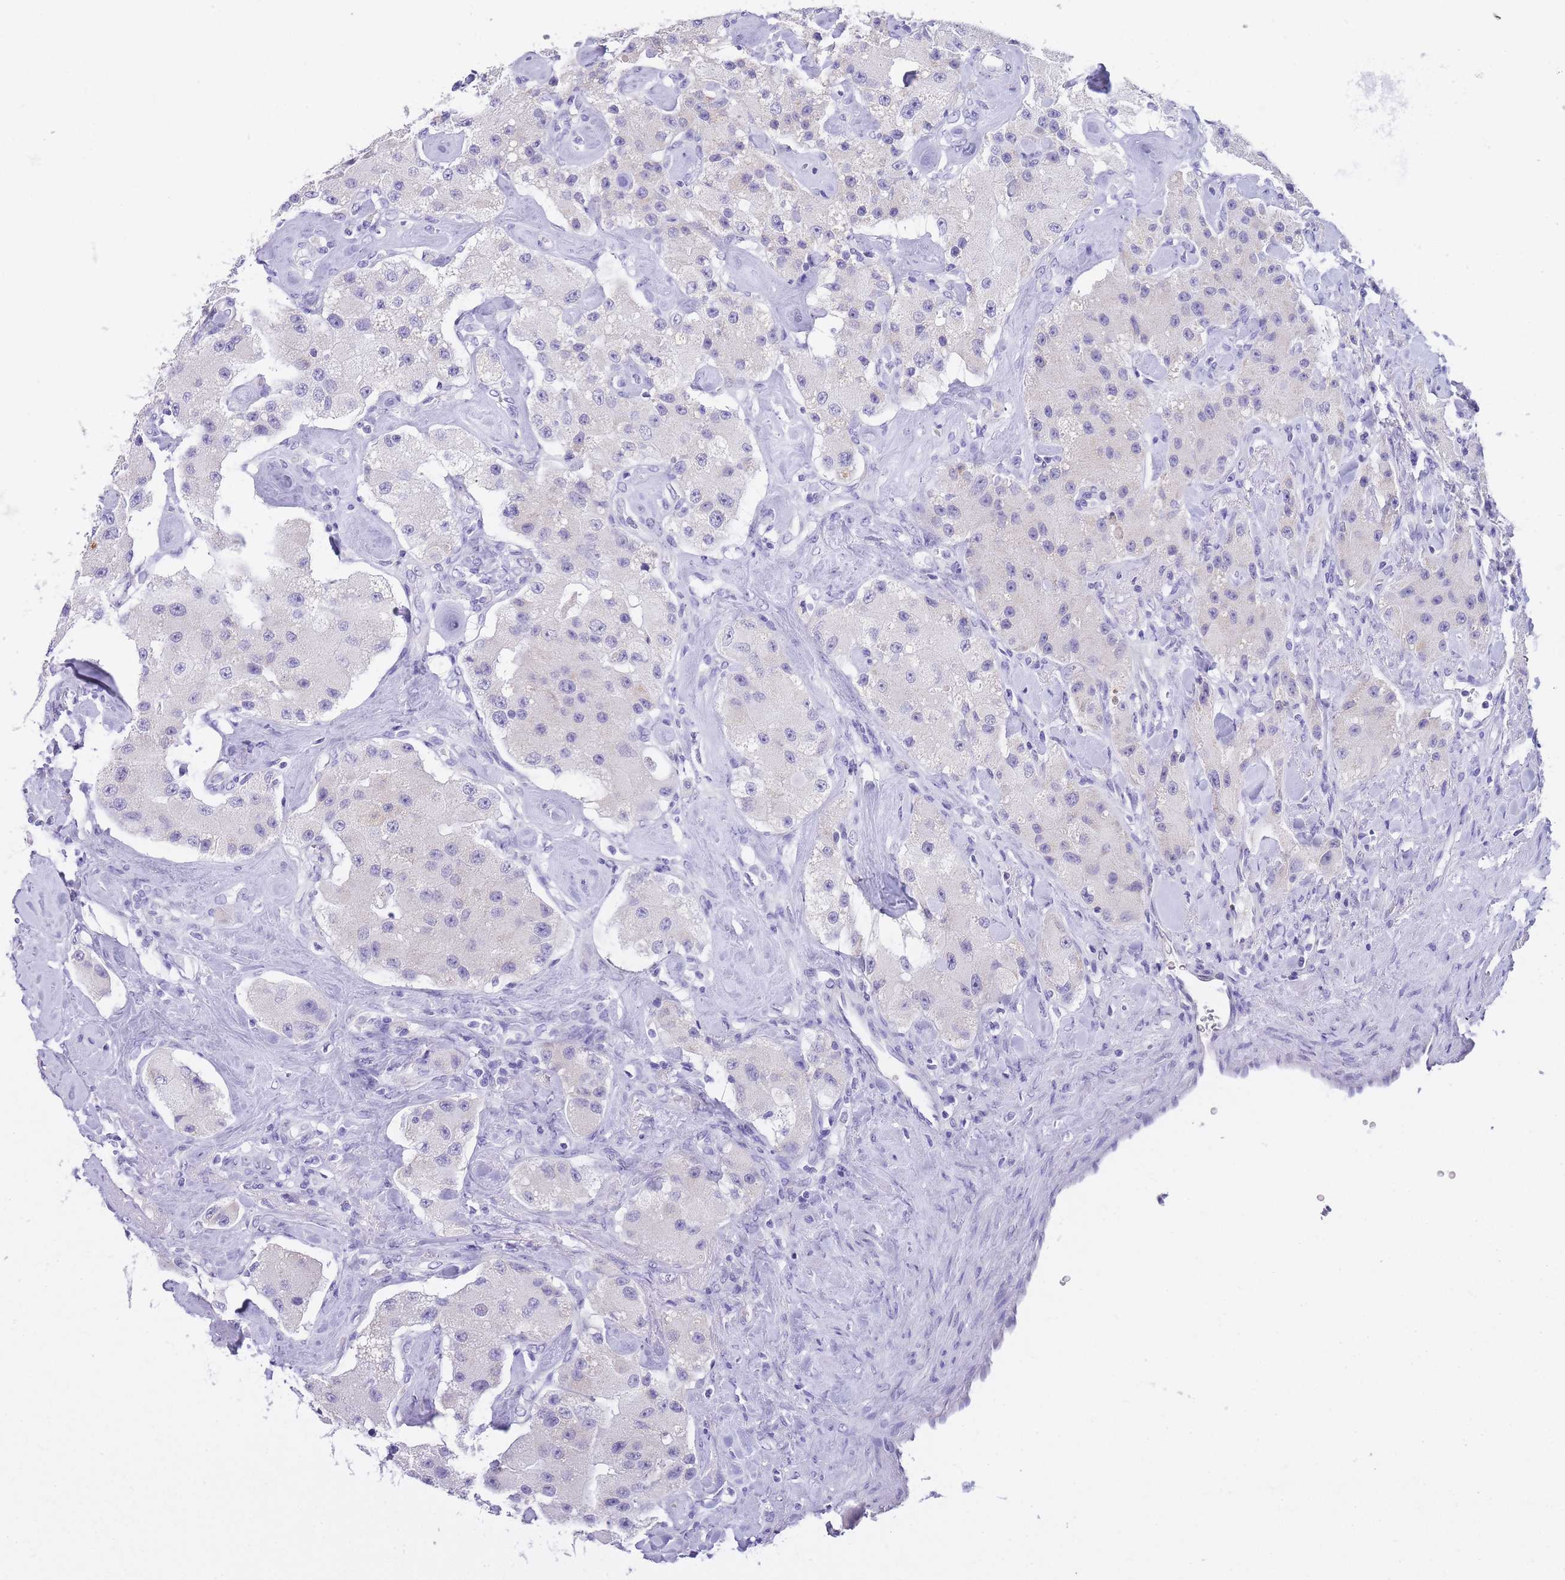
{"staining": {"intensity": "negative", "quantity": "none", "location": "none"}, "tissue": "carcinoid", "cell_type": "Tumor cells", "image_type": "cancer", "snomed": [{"axis": "morphology", "description": "Carcinoid, malignant, NOS"}, {"axis": "topography", "description": "Pancreas"}], "caption": "High power microscopy micrograph of an immunohistochemistry (IHC) micrograph of carcinoid, revealing no significant positivity in tumor cells.", "gene": "FRAT2", "patient": {"sex": "male", "age": 41}}